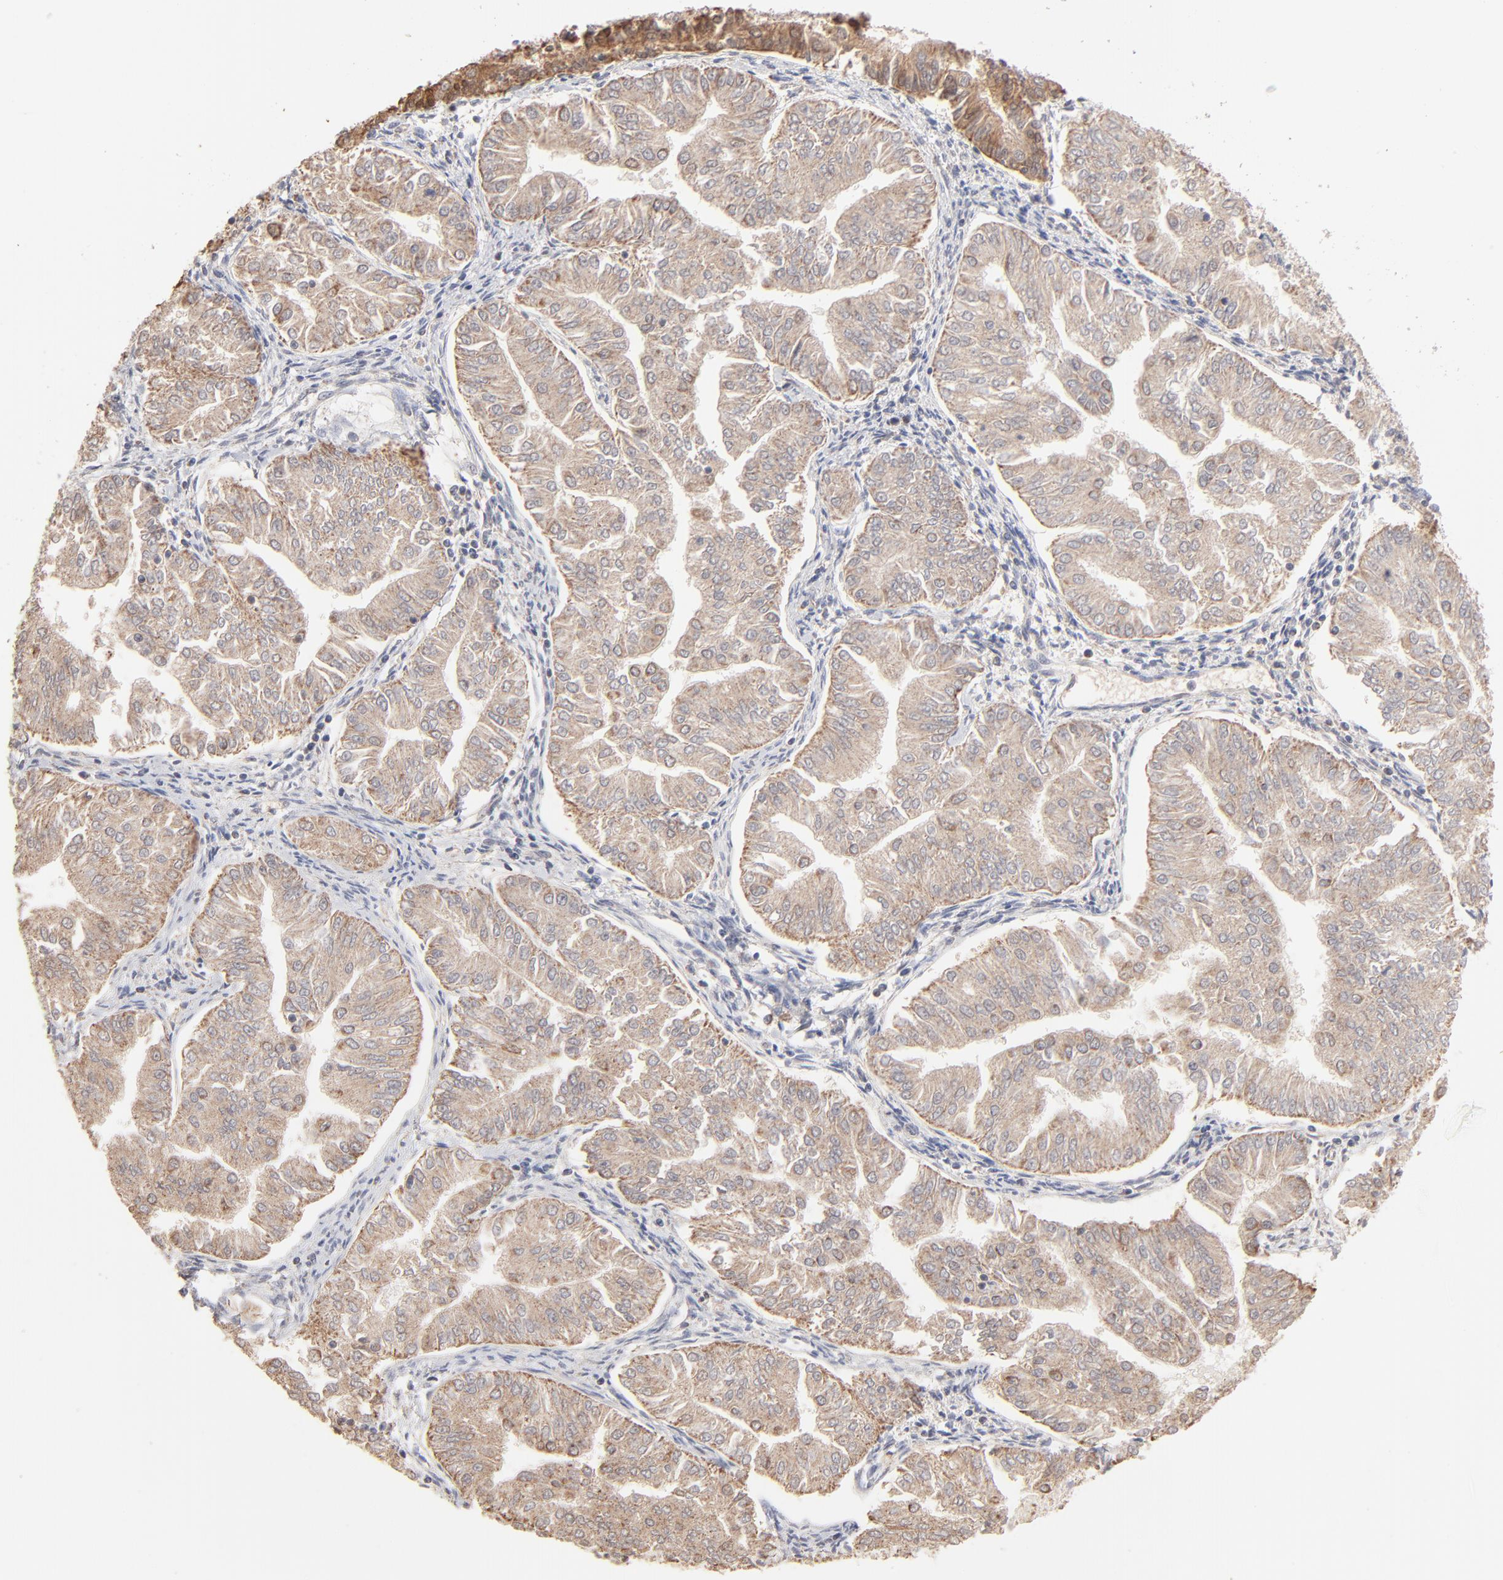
{"staining": {"intensity": "moderate", "quantity": "25%-75%", "location": "cytoplasmic/membranous"}, "tissue": "endometrial cancer", "cell_type": "Tumor cells", "image_type": "cancer", "snomed": [{"axis": "morphology", "description": "Adenocarcinoma, NOS"}, {"axis": "topography", "description": "Endometrium"}], "caption": "A photomicrograph of endometrial cancer (adenocarcinoma) stained for a protein demonstrates moderate cytoplasmic/membranous brown staining in tumor cells.", "gene": "MSL2", "patient": {"sex": "female", "age": 53}}